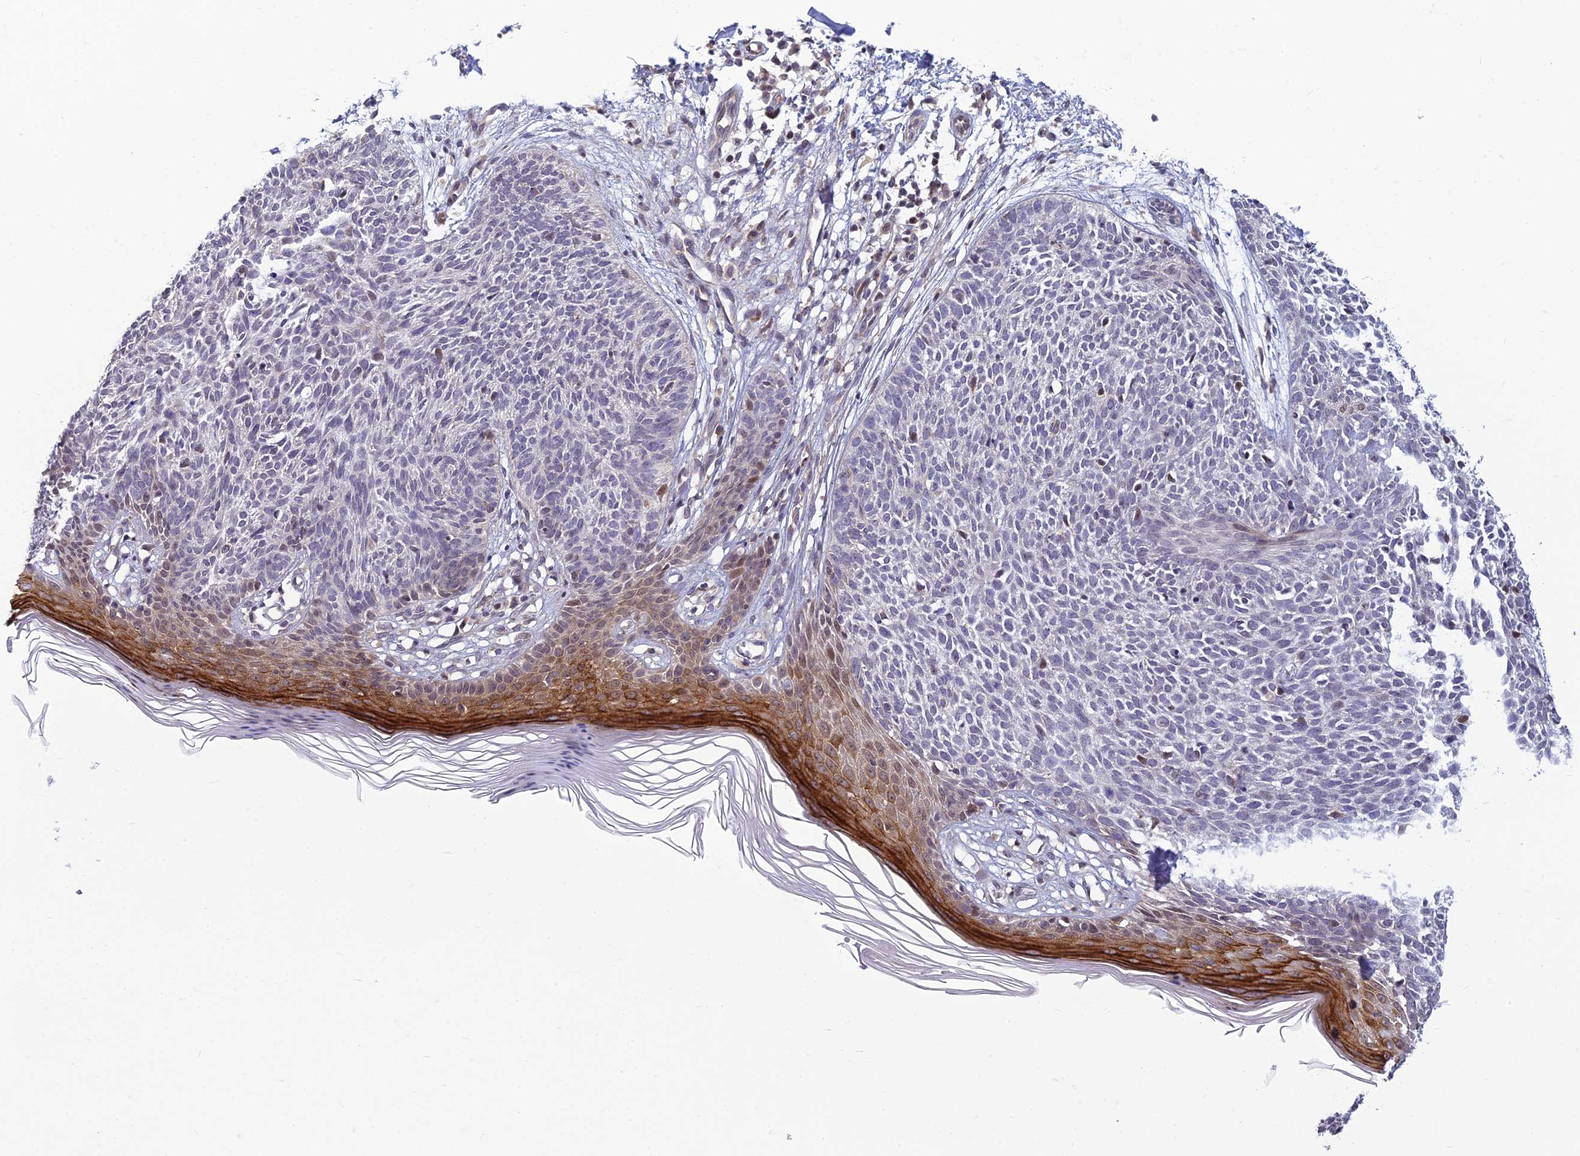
{"staining": {"intensity": "negative", "quantity": "none", "location": "none"}, "tissue": "skin cancer", "cell_type": "Tumor cells", "image_type": "cancer", "snomed": [{"axis": "morphology", "description": "Basal cell carcinoma"}, {"axis": "topography", "description": "Skin"}], "caption": "Tumor cells show no significant protein staining in skin cancer (basal cell carcinoma). (DAB IHC with hematoxylin counter stain).", "gene": "DTX2", "patient": {"sex": "female", "age": 66}}